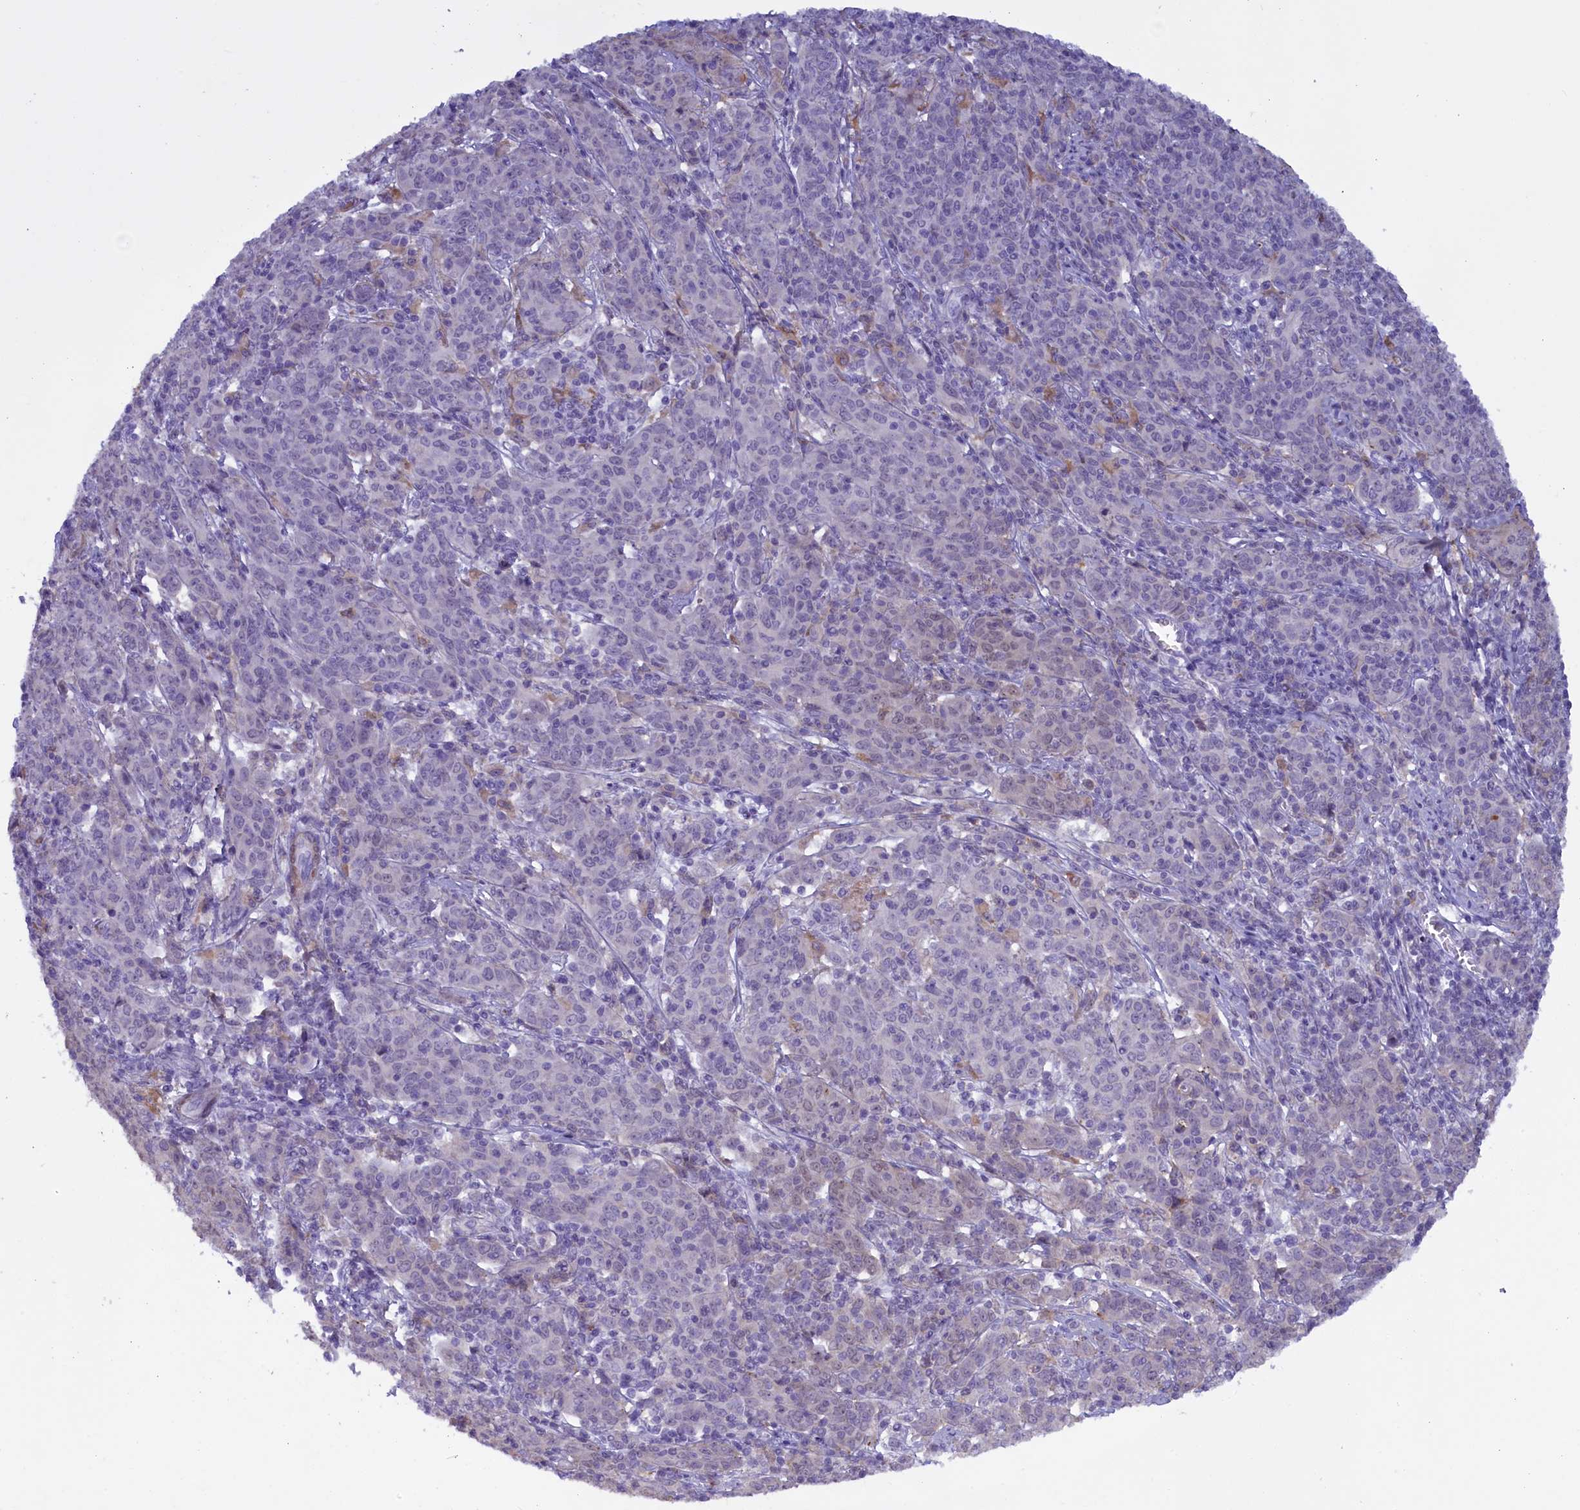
{"staining": {"intensity": "negative", "quantity": "none", "location": "none"}, "tissue": "cervical cancer", "cell_type": "Tumor cells", "image_type": "cancer", "snomed": [{"axis": "morphology", "description": "Squamous cell carcinoma, NOS"}, {"axis": "topography", "description": "Cervix"}], "caption": "A micrograph of human cervical cancer is negative for staining in tumor cells.", "gene": "IGSF6", "patient": {"sex": "female", "age": 67}}